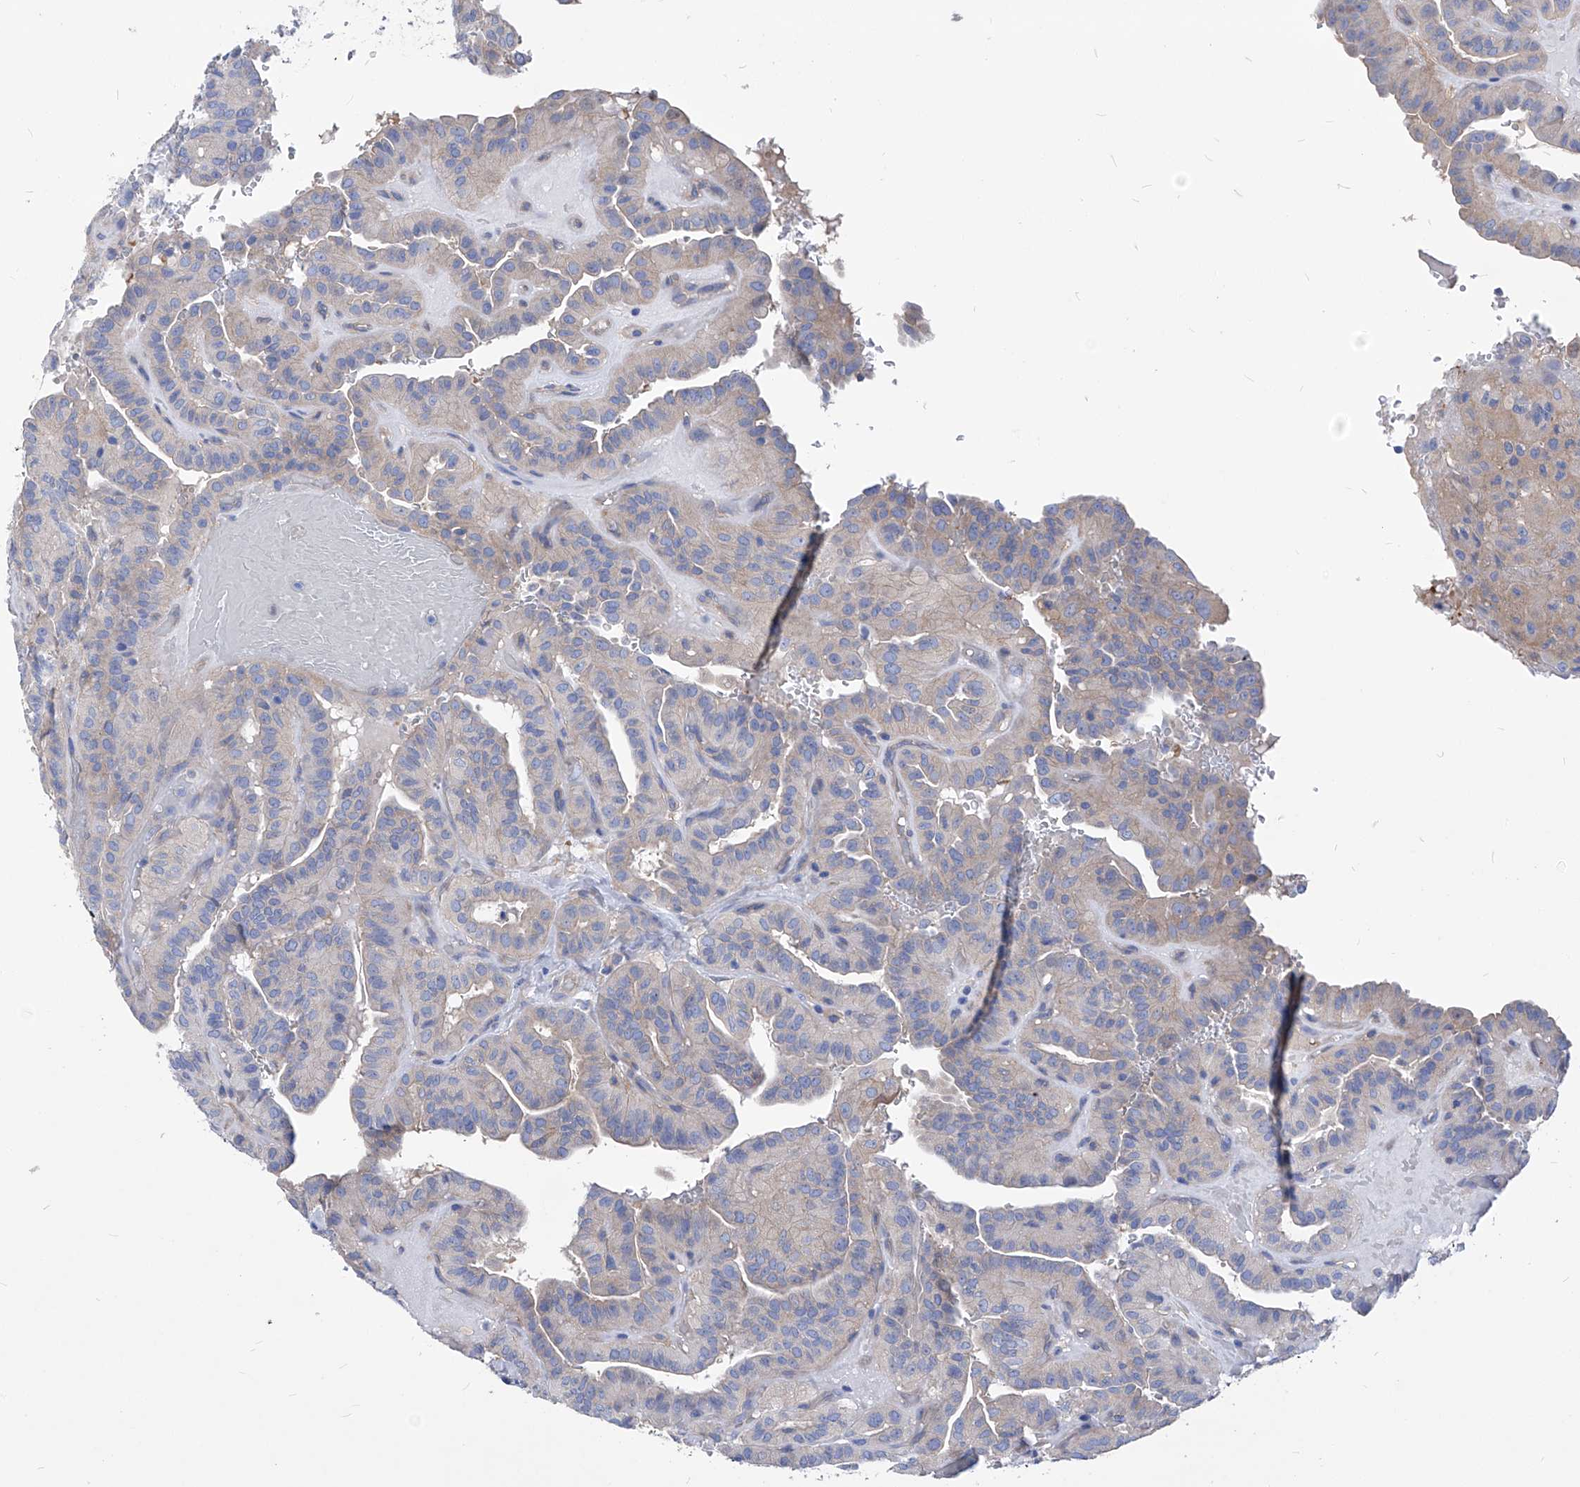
{"staining": {"intensity": "weak", "quantity": "<25%", "location": "cytoplasmic/membranous"}, "tissue": "thyroid cancer", "cell_type": "Tumor cells", "image_type": "cancer", "snomed": [{"axis": "morphology", "description": "Papillary adenocarcinoma, NOS"}, {"axis": "topography", "description": "Thyroid gland"}], "caption": "Immunohistochemistry photomicrograph of neoplastic tissue: human papillary adenocarcinoma (thyroid) stained with DAB (3,3'-diaminobenzidine) exhibits no significant protein staining in tumor cells. The staining was performed using DAB (3,3'-diaminobenzidine) to visualize the protein expression in brown, while the nuclei were stained in blue with hematoxylin (Magnification: 20x).", "gene": "XPNPEP1", "patient": {"sex": "male", "age": 77}}